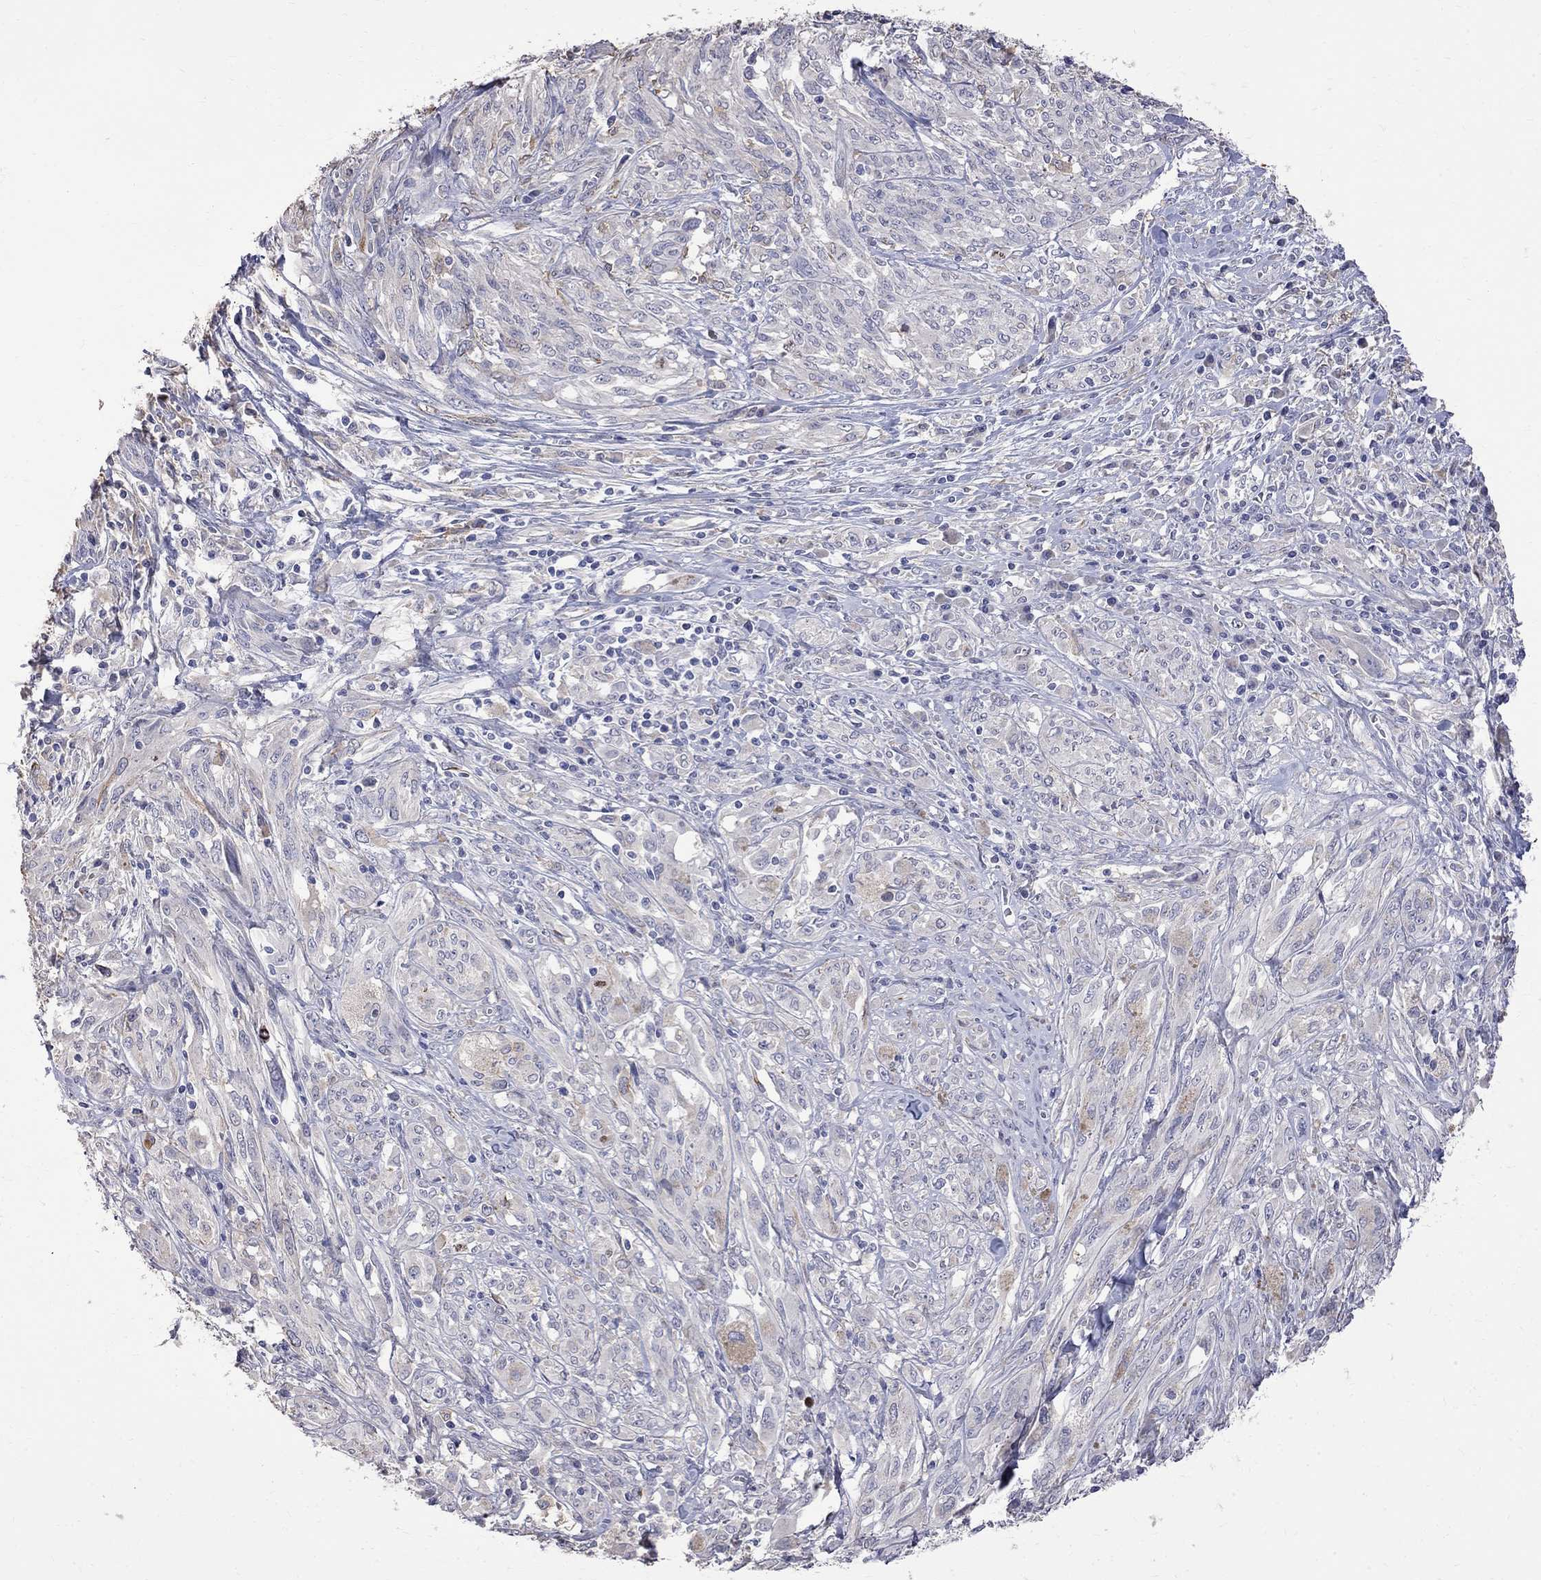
{"staining": {"intensity": "weak", "quantity": "<25%", "location": "cytoplasmic/membranous"}, "tissue": "melanoma", "cell_type": "Tumor cells", "image_type": "cancer", "snomed": [{"axis": "morphology", "description": "Malignant melanoma, NOS"}, {"axis": "topography", "description": "Skin"}], "caption": "This is a image of IHC staining of melanoma, which shows no staining in tumor cells.", "gene": "CKAP2", "patient": {"sex": "female", "age": 91}}